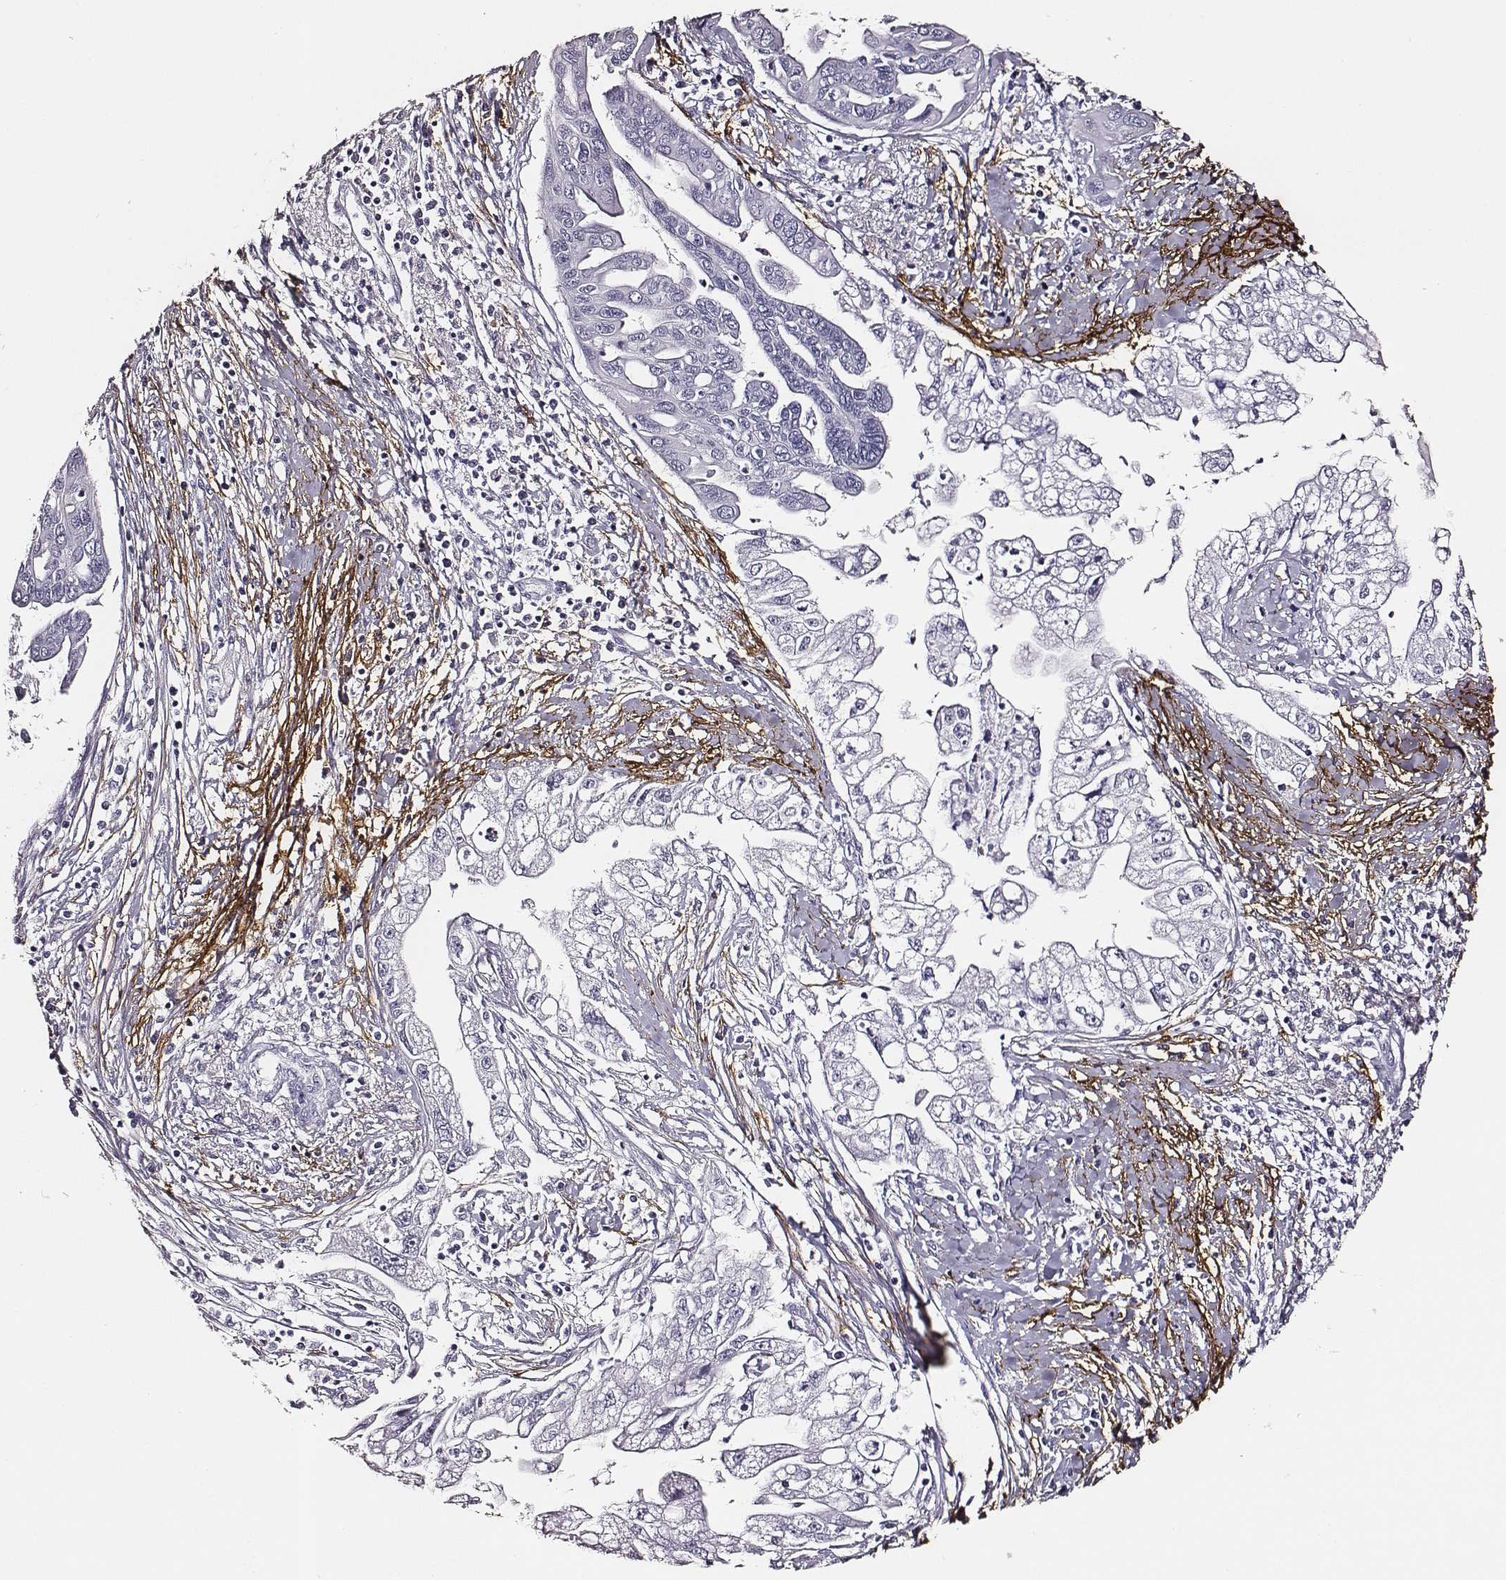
{"staining": {"intensity": "negative", "quantity": "none", "location": "none"}, "tissue": "pancreatic cancer", "cell_type": "Tumor cells", "image_type": "cancer", "snomed": [{"axis": "morphology", "description": "Adenocarcinoma, NOS"}, {"axis": "topography", "description": "Pancreas"}], "caption": "Tumor cells are negative for brown protein staining in pancreatic adenocarcinoma.", "gene": "DPEP1", "patient": {"sex": "male", "age": 70}}